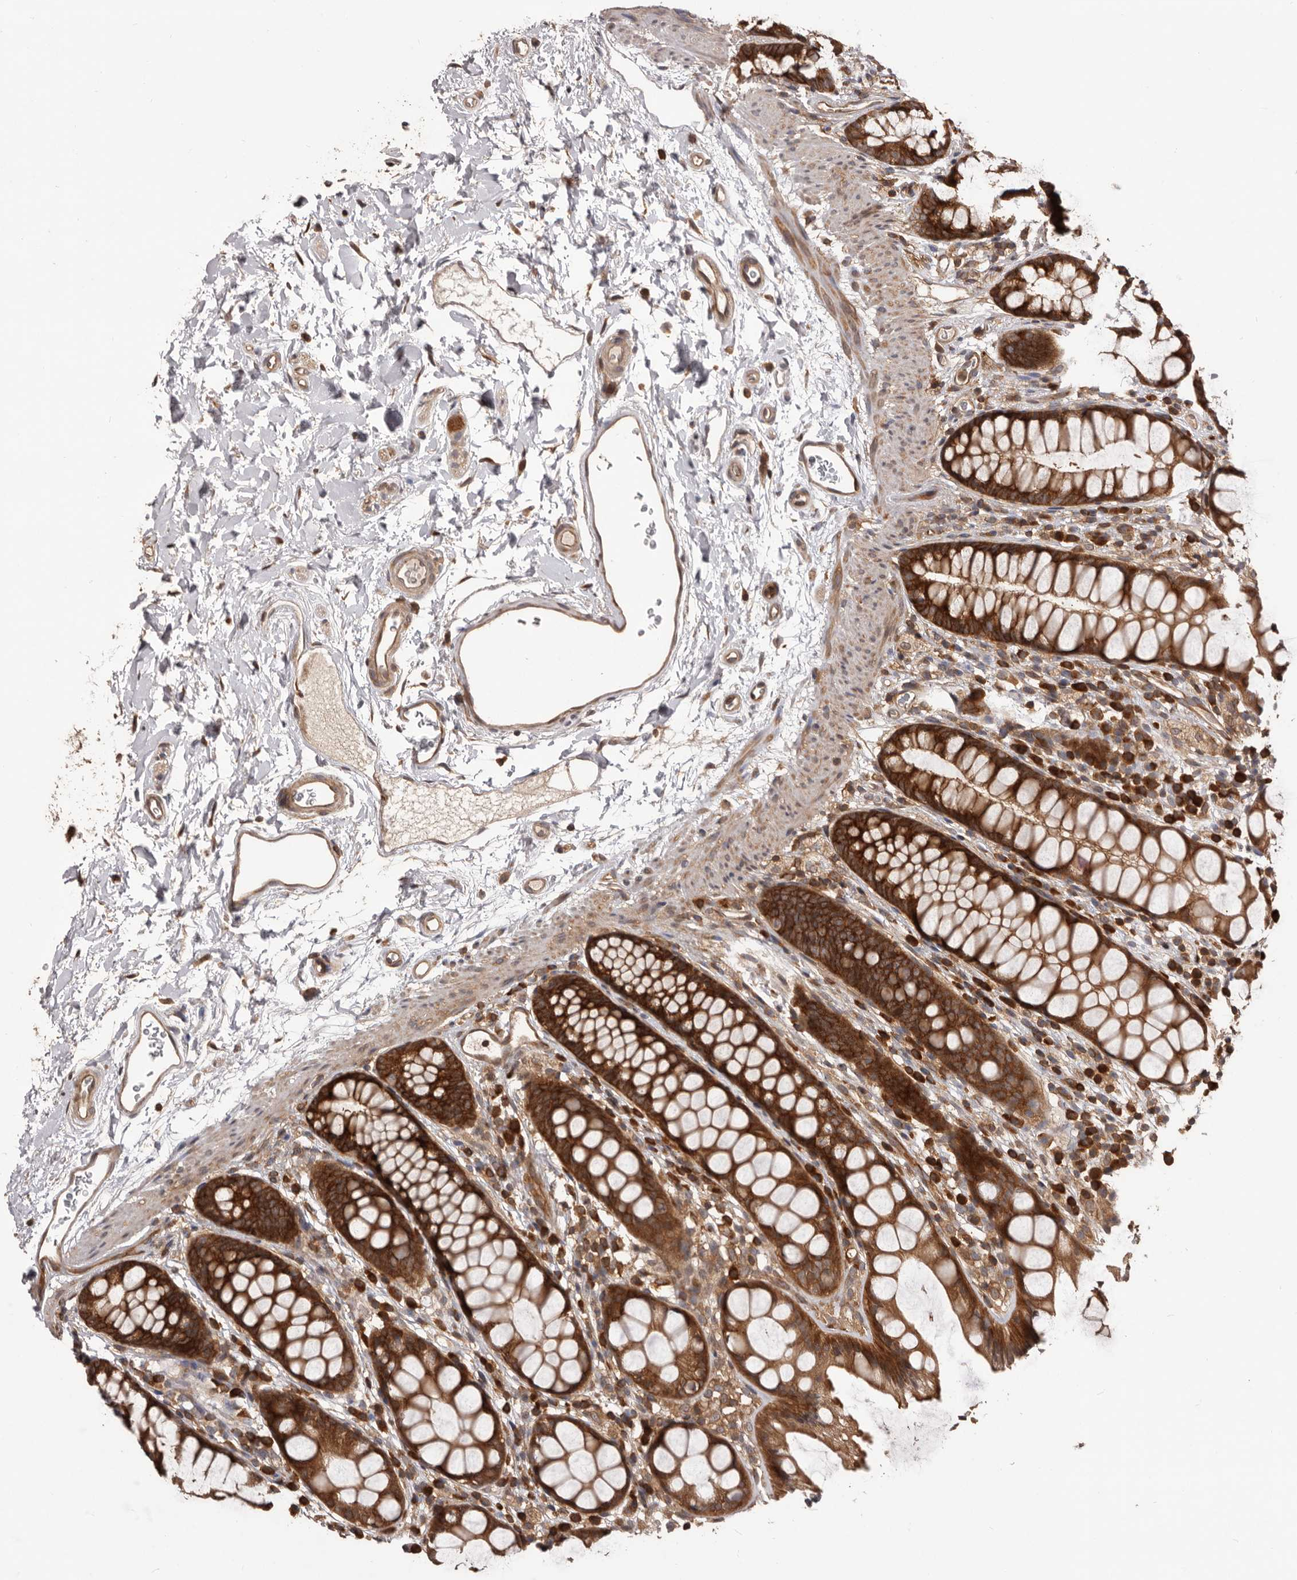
{"staining": {"intensity": "strong", "quantity": ">75%", "location": "cytoplasmic/membranous"}, "tissue": "rectum", "cell_type": "Glandular cells", "image_type": "normal", "snomed": [{"axis": "morphology", "description": "Normal tissue, NOS"}, {"axis": "topography", "description": "Rectum"}], "caption": "Normal rectum demonstrates strong cytoplasmic/membranous expression in about >75% of glandular cells (Brightfield microscopy of DAB IHC at high magnification)..", "gene": "HBS1L", "patient": {"sex": "female", "age": 65}}